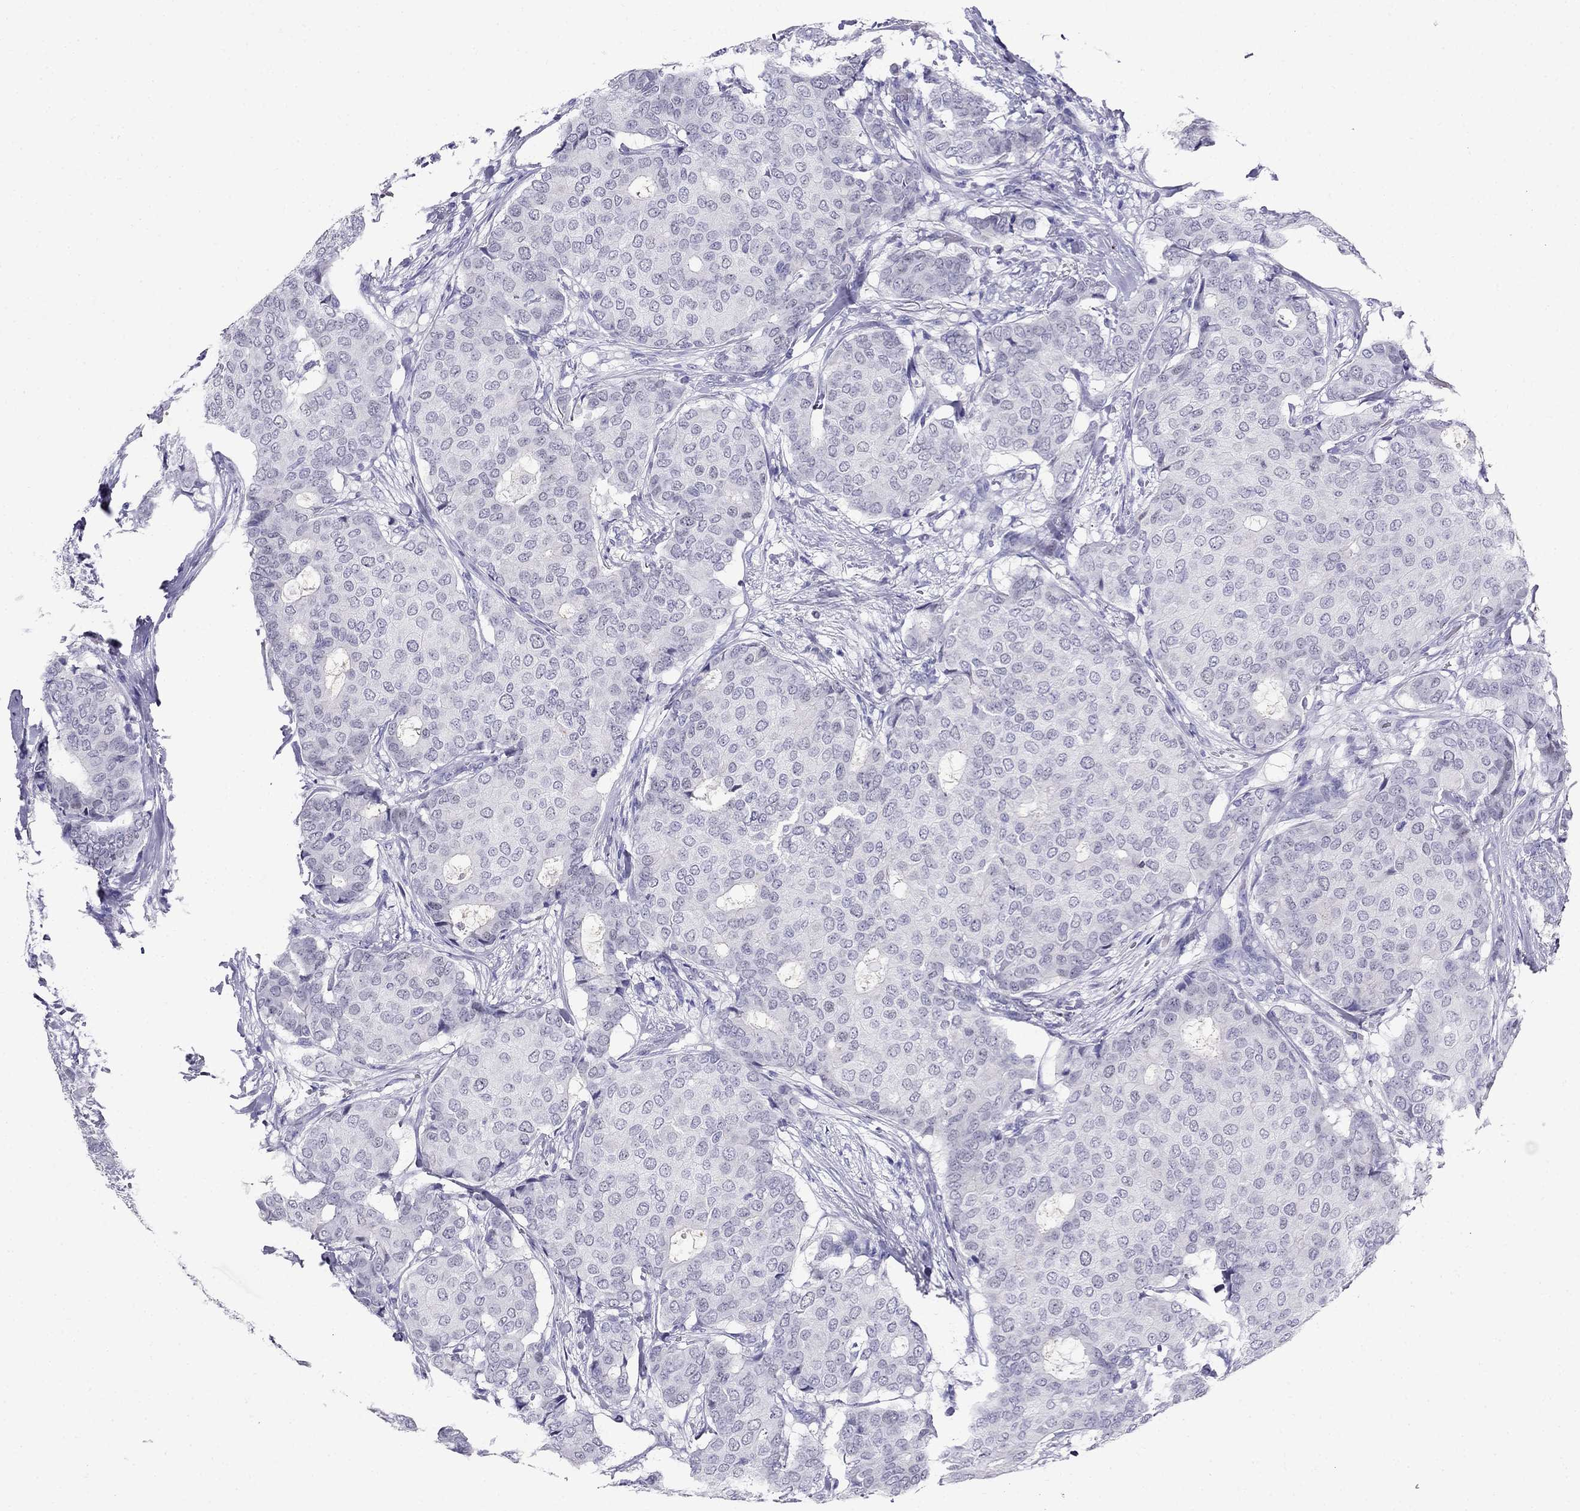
{"staining": {"intensity": "negative", "quantity": "none", "location": "none"}, "tissue": "breast cancer", "cell_type": "Tumor cells", "image_type": "cancer", "snomed": [{"axis": "morphology", "description": "Duct carcinoma"}, {"axis": "topography", "description": "Breast"}], "caption": "Immunohistochemical staining of human breast infiltrating ductal carcinoma exhibits no significant expression in tumor cells.", "gene": "PPP1R36", "patient": {"sex": "female", "age": 75}}